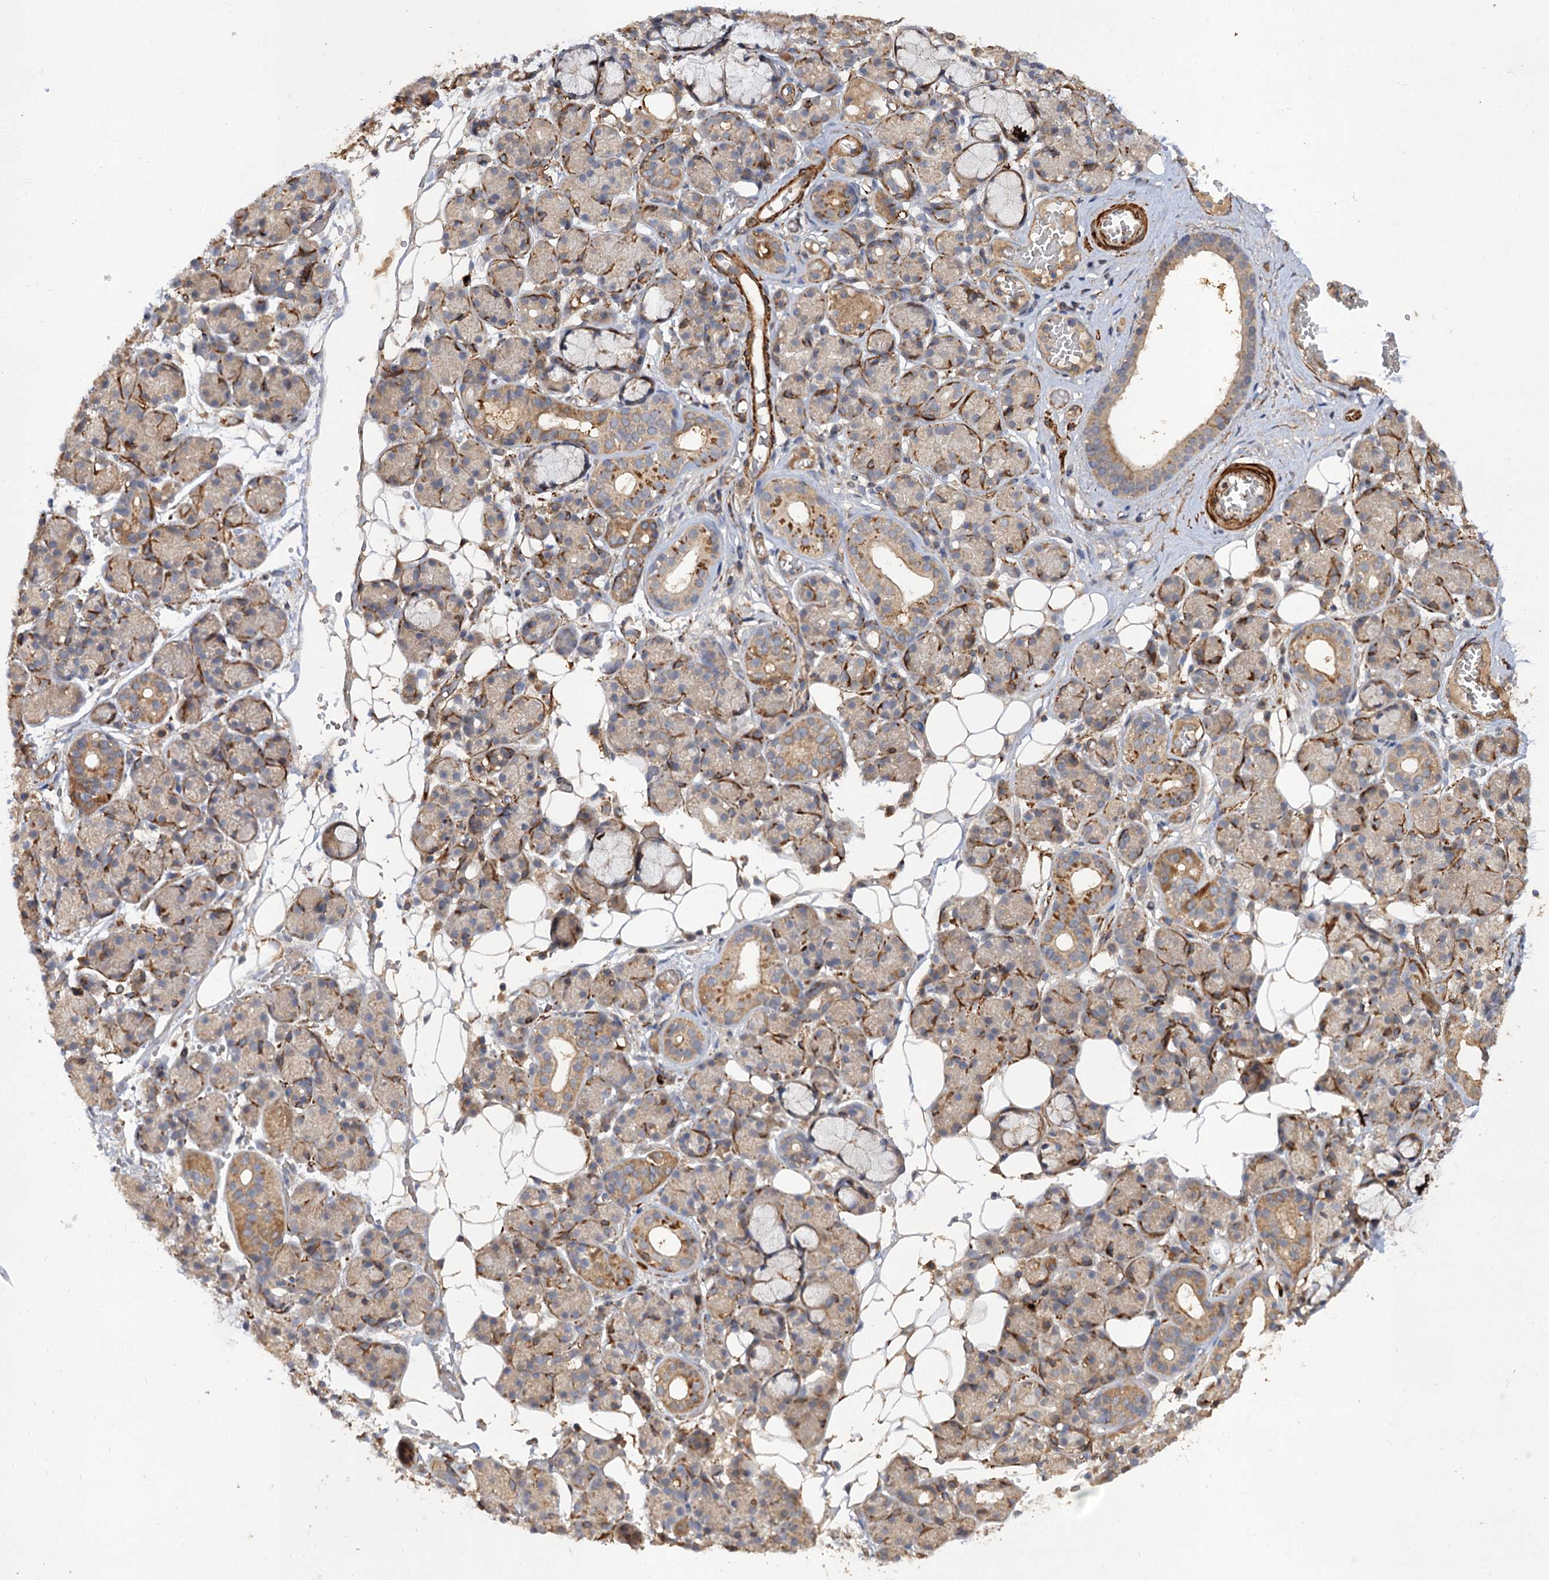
{"staining": {"intensity": "moderate", "quantity": "25%-75%", "location": "cytoplasmic/membranous"}, "tissue": "salivary gland", "cell_type": "Glandular cells", "image_type": "normal", "snomed": [{"axis": "morphology", "description": "Normal tissue, NOS"}, {"axis": "topography", "description": "Salivary gland"}], "caption": "Glandular cells reveal medium levels of moderate cytoplasmic/membranous expression in approximately 25%-75% of cells in benign salivary gland.", "gene": "FBXW8", "patient": {"sex": "male", "age": 63}}